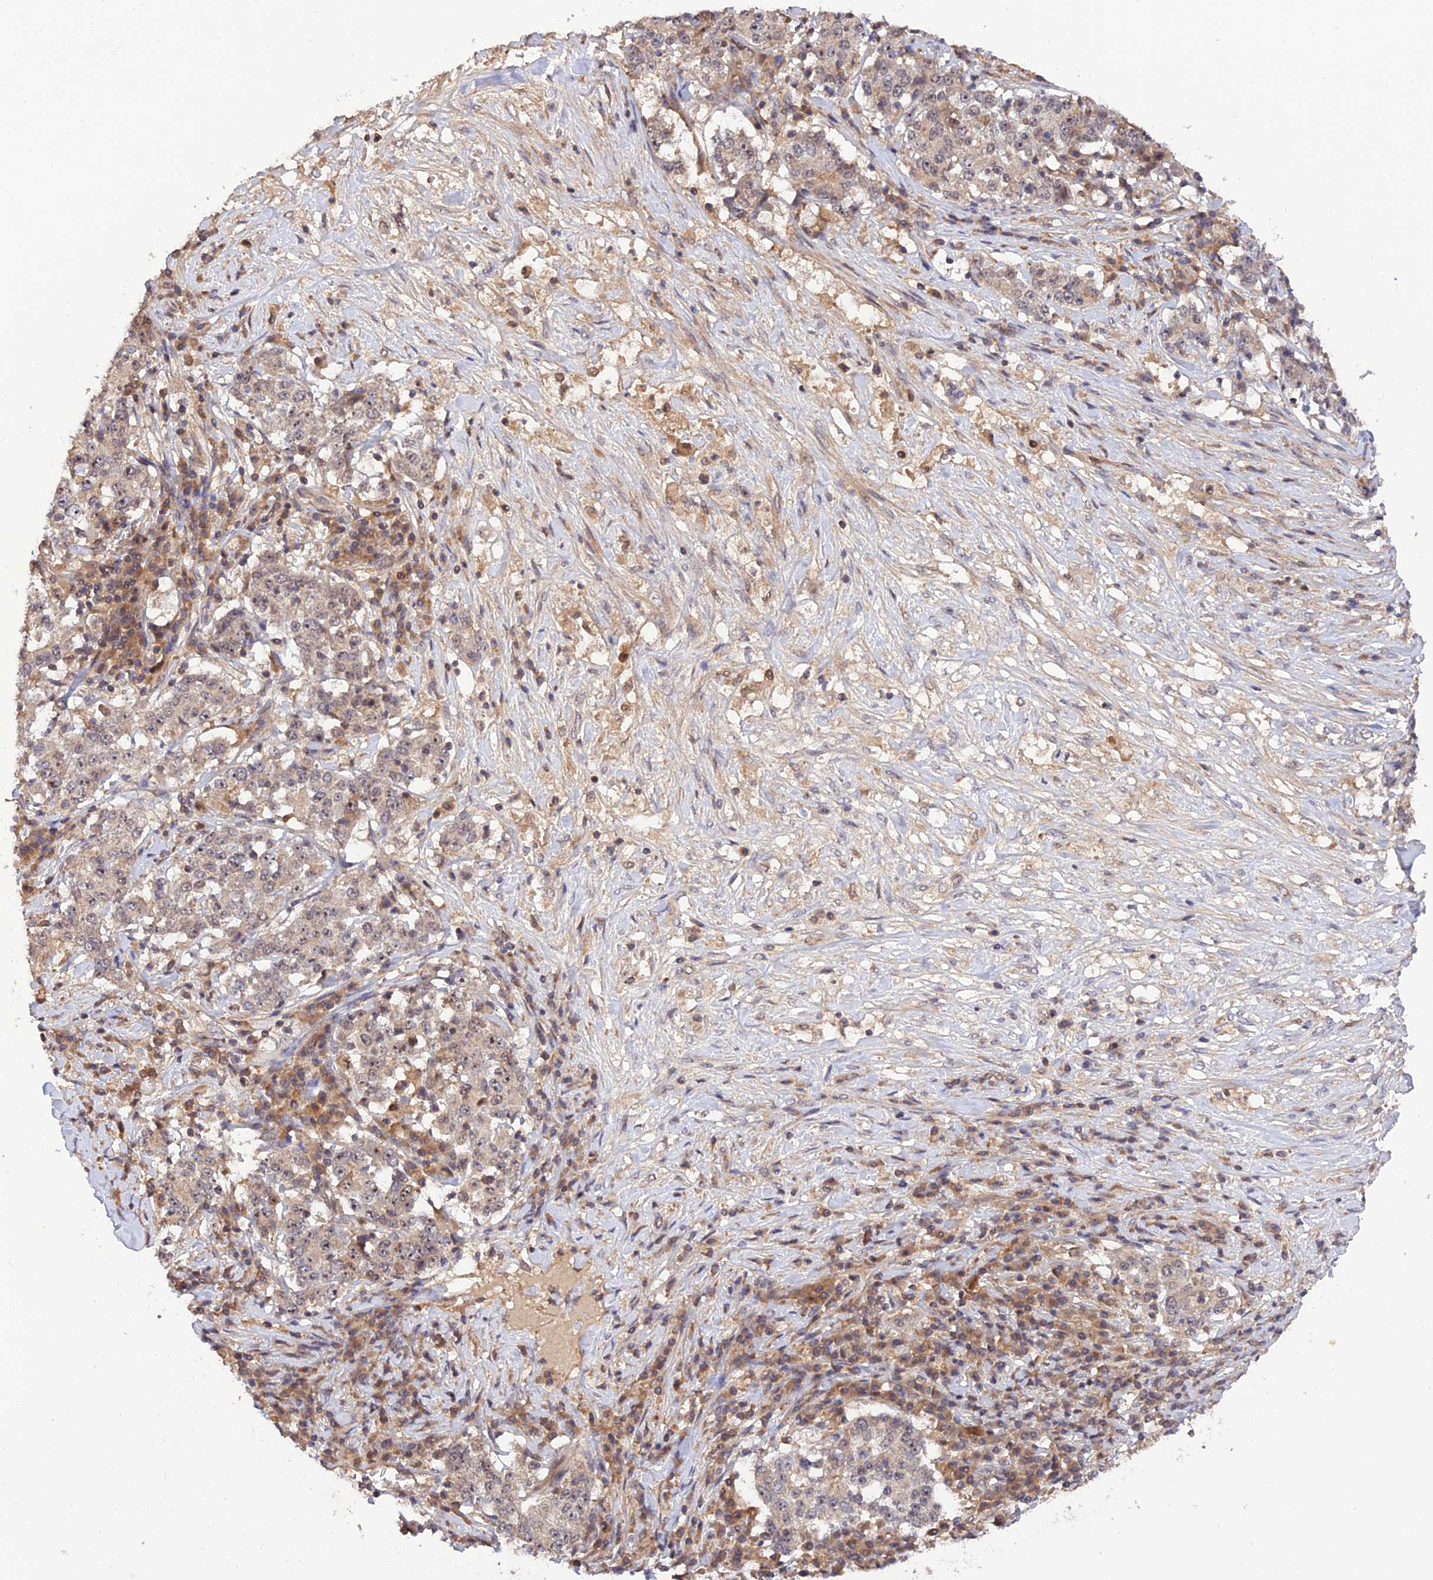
{"staining": {"intensity": "weak", "quantity": "<25%", "location": "cytoplasmic/membranous,nuclear"}, "tissue": "stomach cancer", "cell_type": "Tumor cells", "image_type": "cancer", "snomed": [{"axis": "morphology", "description": "Adenocarcinoma, NOS"}, {"axis": "topography", "description": "Stomach"}], "caption": "Stomach cancer (adenocarcinoma) was stained to show a protein in brown. There is no significant positivity in tumor cells. (DAB immunohistochemistry (IHC) visualized using brightfield microscopy, high magnification).", "gene": "REV1", "patient": {"sex": "male", "age": 59}}